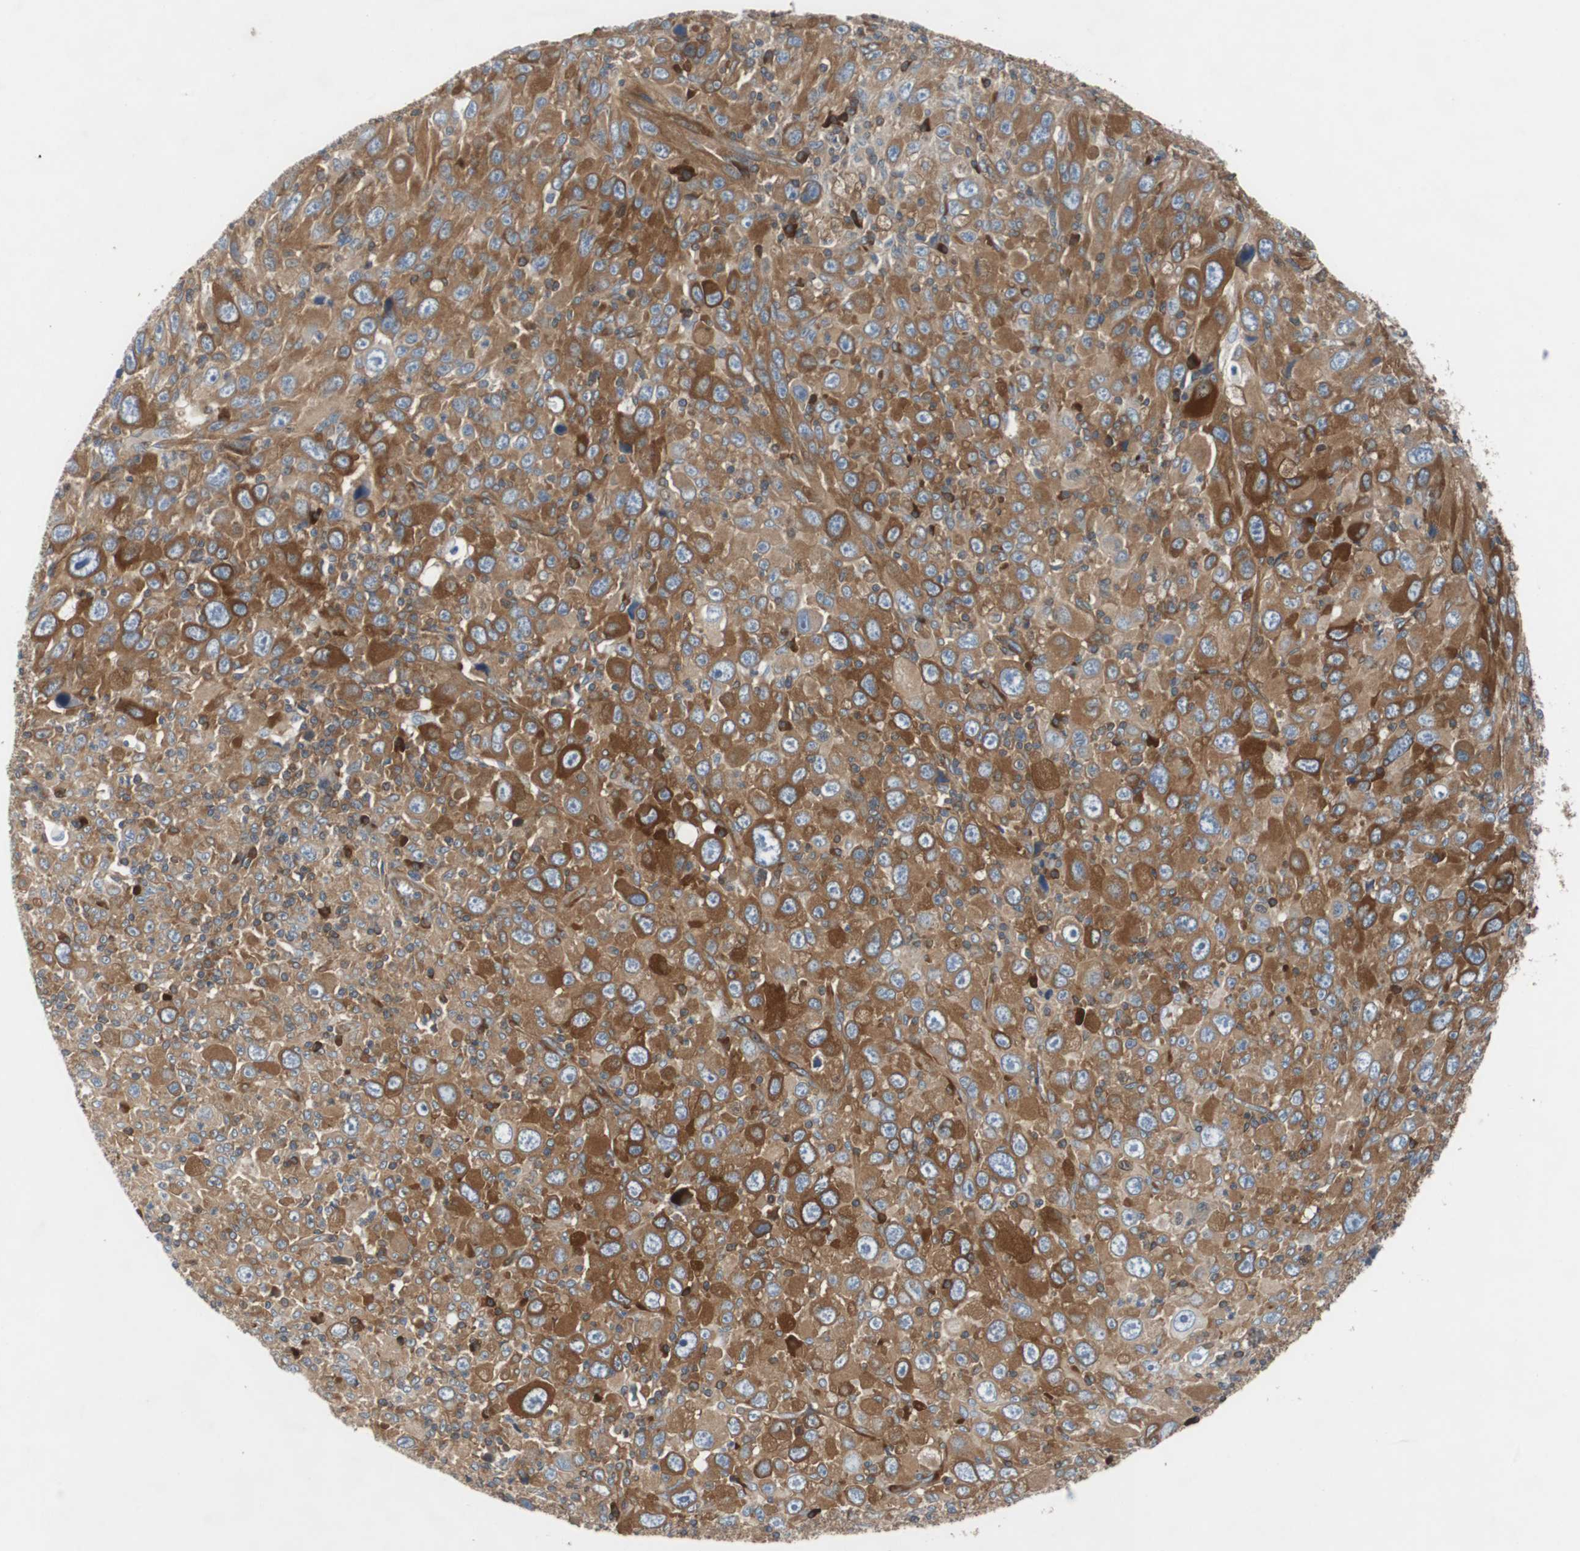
{"staining": {"intensity": "strong", "quantity": ">75%", "location": "cytoplasmic/membranous"}, "tissue": "melanoma", "cell_type": "Tumor cells", "image_type": "cancer", "snomed": [{"axis": "morphology", "description": "Malignant melanoma, Metastatic site"}, {"axis": "topography", "description": "Skin"}], "caption": "Malignant melanoma (metastatic site) stained for a protein (brown) reveals strong cytoplasmic/membranous positive expression in about >75% of tumor cells.", "gene": "GYS1", "patient": {"sex": "female", "age": 56}}